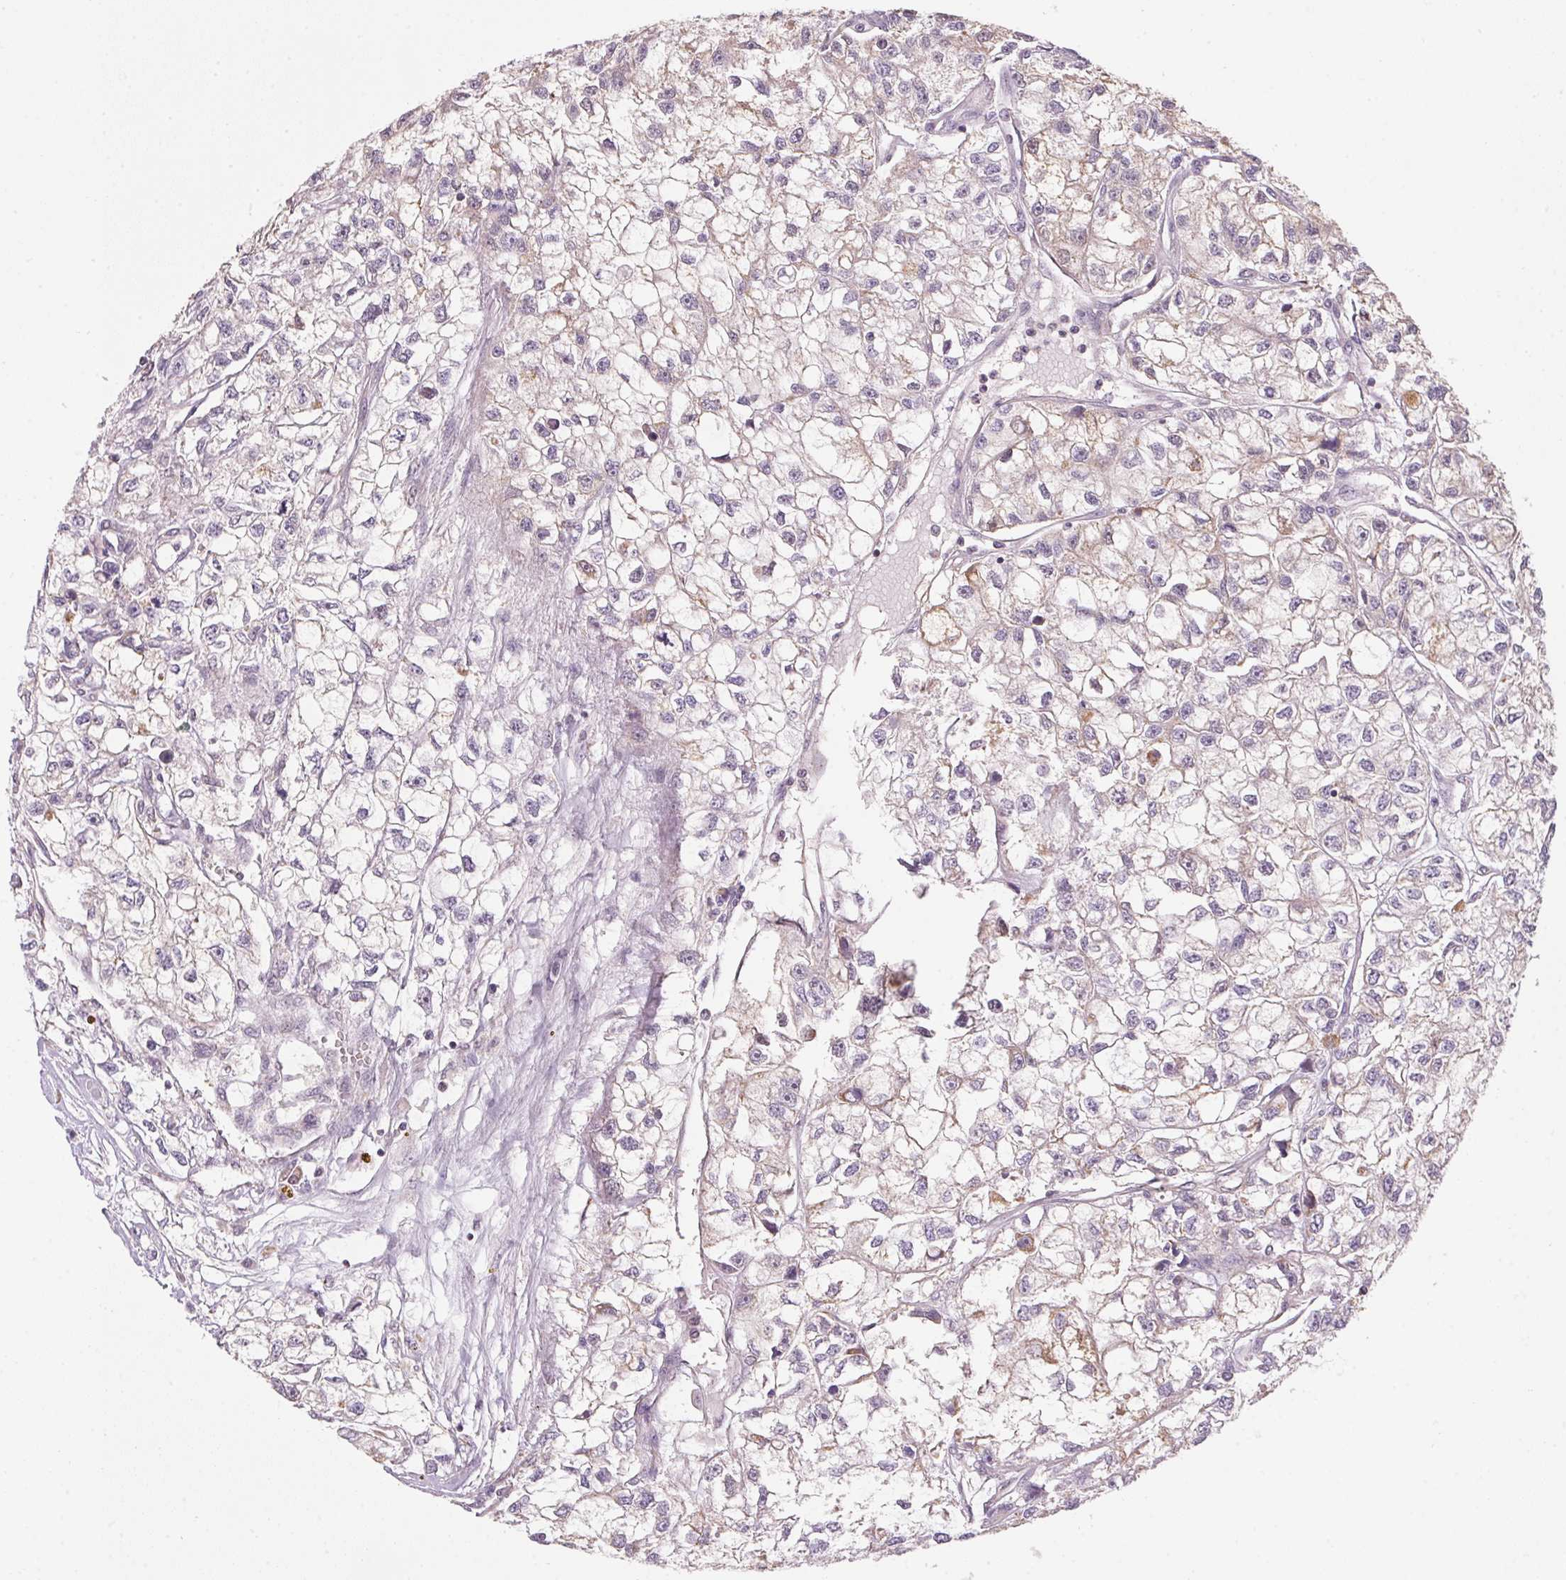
{"staining": {"intensity": "weak", "quantity": "<25%", "location": "cytoplasmic/membranous"}, "tissue": "renal cancer", "cell_type": "Tumor cells", "image_type": "cancer", "snomed": [{"axis": "morphology", "description": "Adenocarcinoma, NOS"}, {"axis": "topography", "description": "Kidney"}], "caption": "IHC histopathology image of human renal adenocarcinoma stained for a protein (brown), which demonstrates no staining in tumor cells.", "gene": "SC5D", "patient": {"sex": "male", "age": 56}}